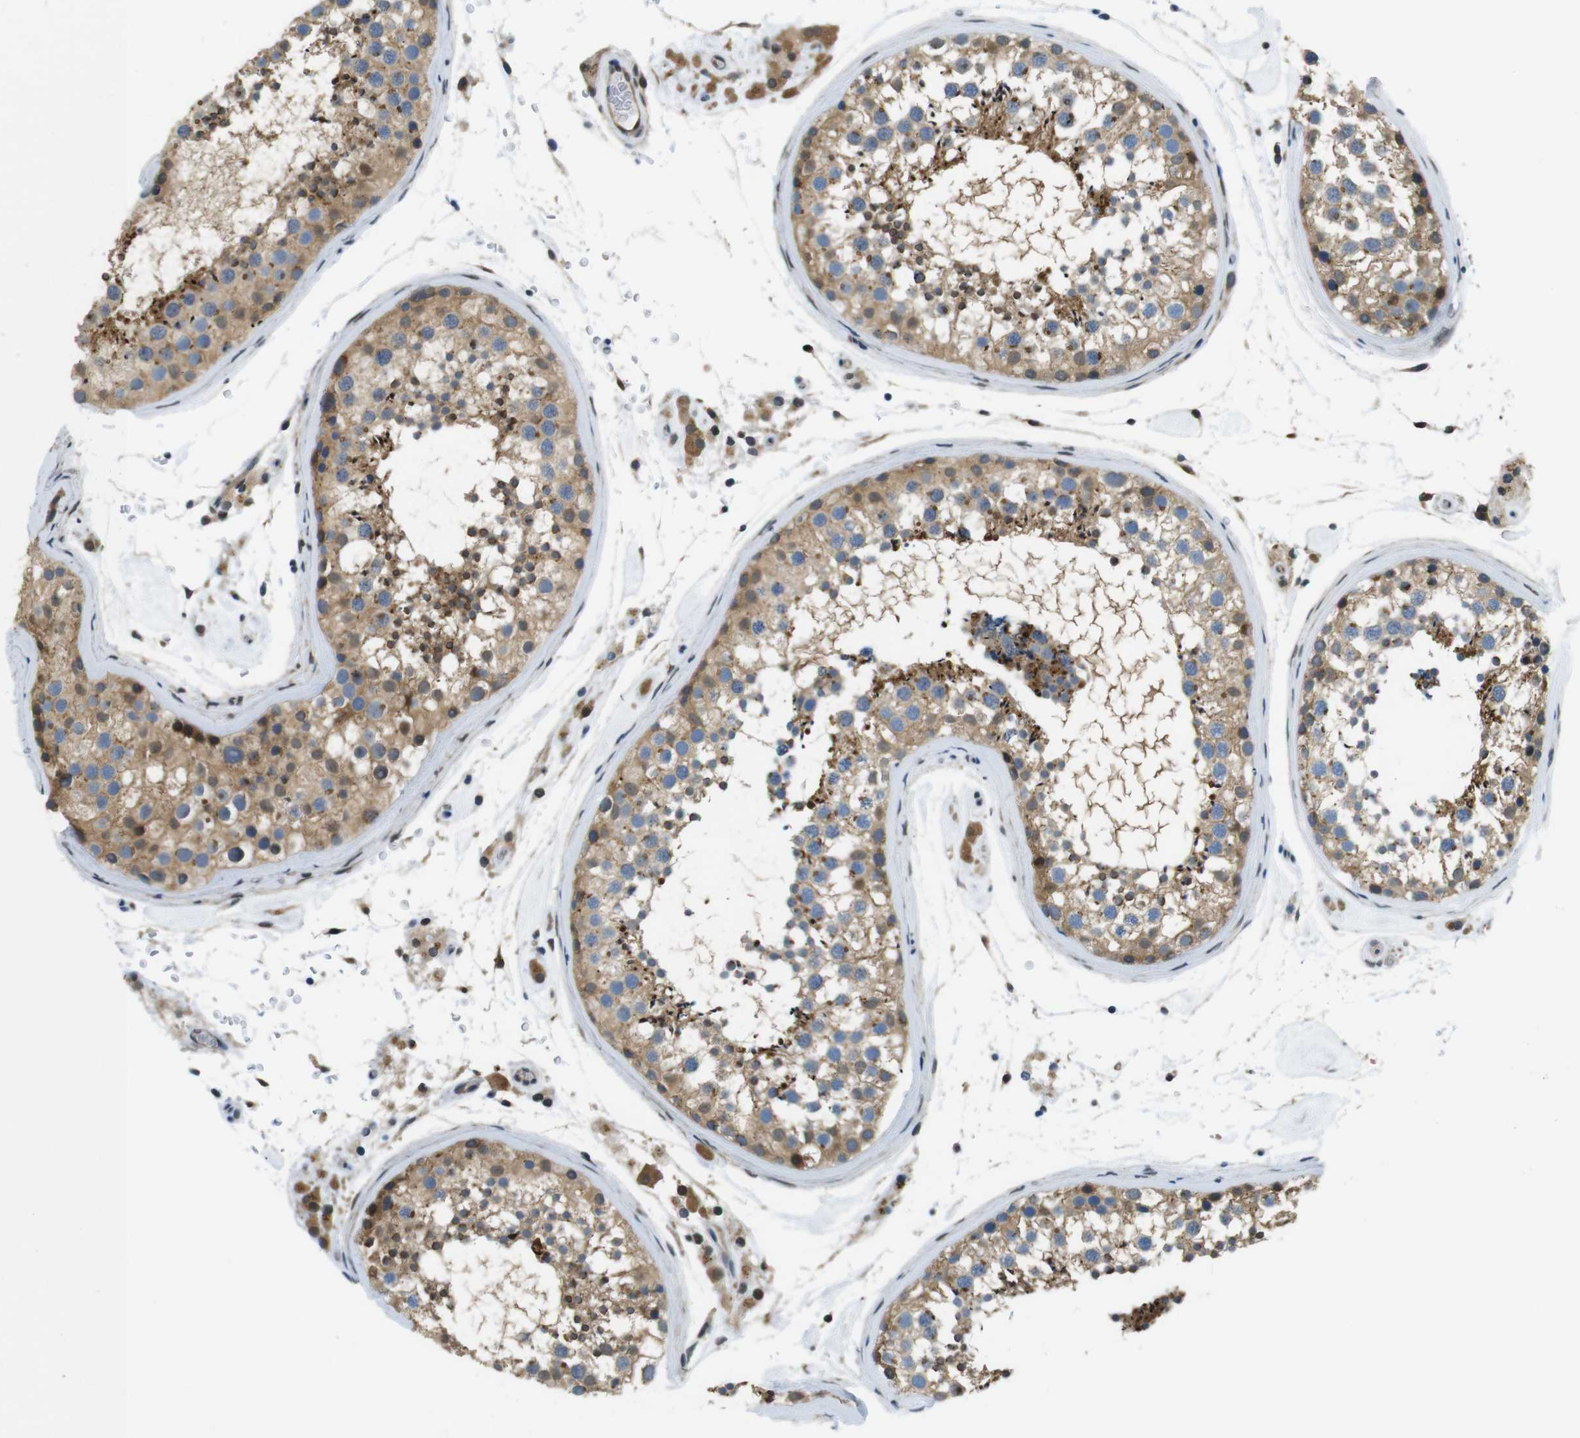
{"staining": {"intensity": "moderate", "quantity": ">75%", "location": "cytoplasmic/membranous"}, "tissue": "testis", "cell_type": "Cells in seminiferous ducts", "image_type": "normal", "snomed": [{"axis": "morphology", "description": "Normal tissue, NOS"}, {"axis": "topography", "description": "Testis"}], "caption": "Testis stained with DAB (3,3'-diaminobenzidine) immunohistochemistry shows medium levels of moderate cytoplasmic/membranous positivity in about >75% of cells in seminiferous ducts. (DAB (3,3'-diaminobenzidine) = brown stain, brightfield microscopy at high magnification).", "gene": "ZDHHC3", "patient": {"sex": "male", "age": 46}}